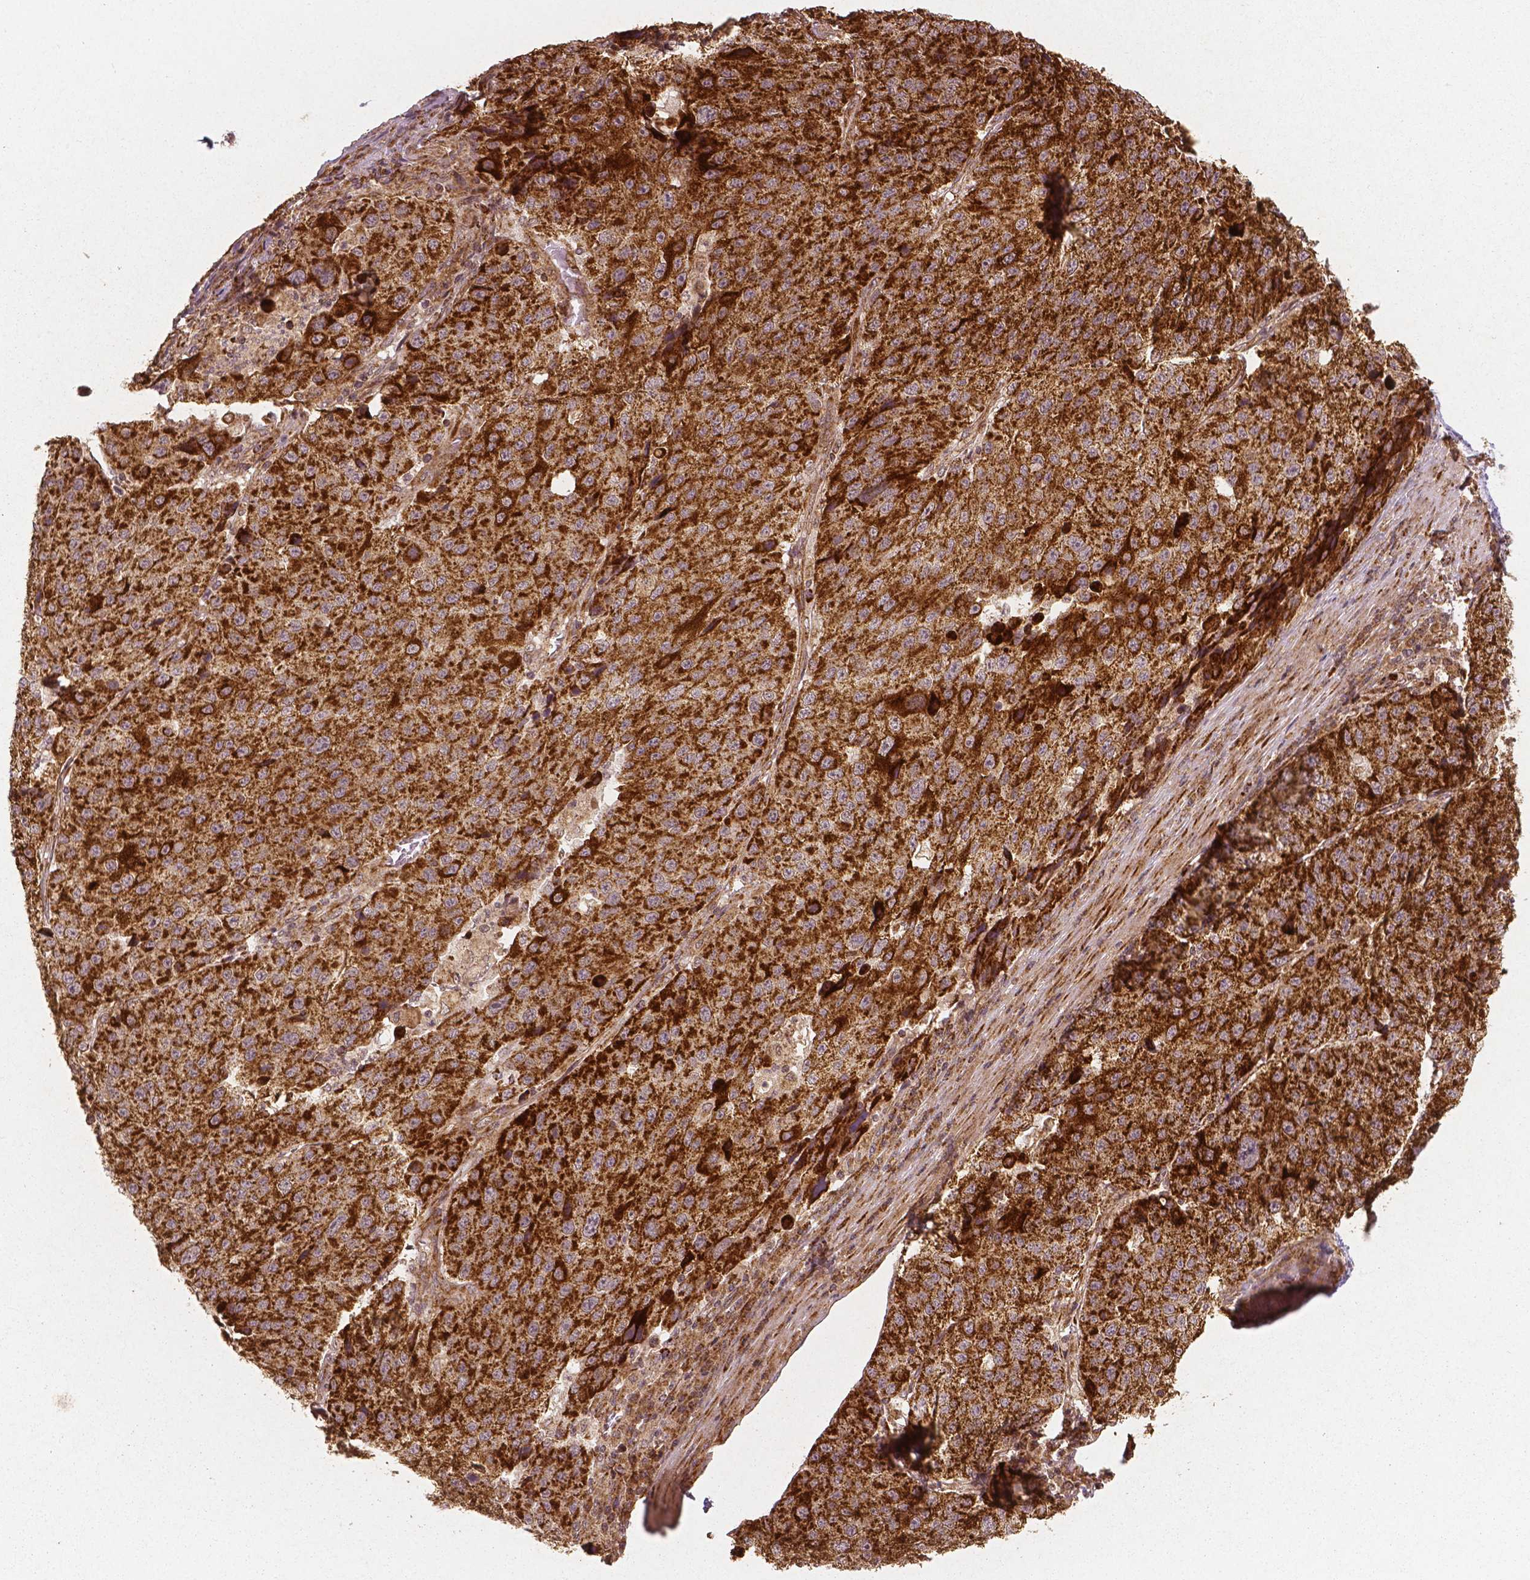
{"staining": {"intensity": "strong", "quantity": ">75%", "location": "cytoplasmic/membranous"}, "tissue": "stomach cancer", "cell_type": "Tumor cells", "image_type": "cancer", "snomed": [{"axis": "morphology", "description": "Adenocarcinoma, NOS"}, {"axis": "topography", "description": "Stomach"}], "caption": "A micrograph showing strong cytoplasmic/membranous positivity in about >75% of tumor cells in stomach cancer (adenocarcinoma), as visualized by brown immunohistochemical staining.", "gene": "PGAM5", "patient": {"sex": "male", "age": 71}}